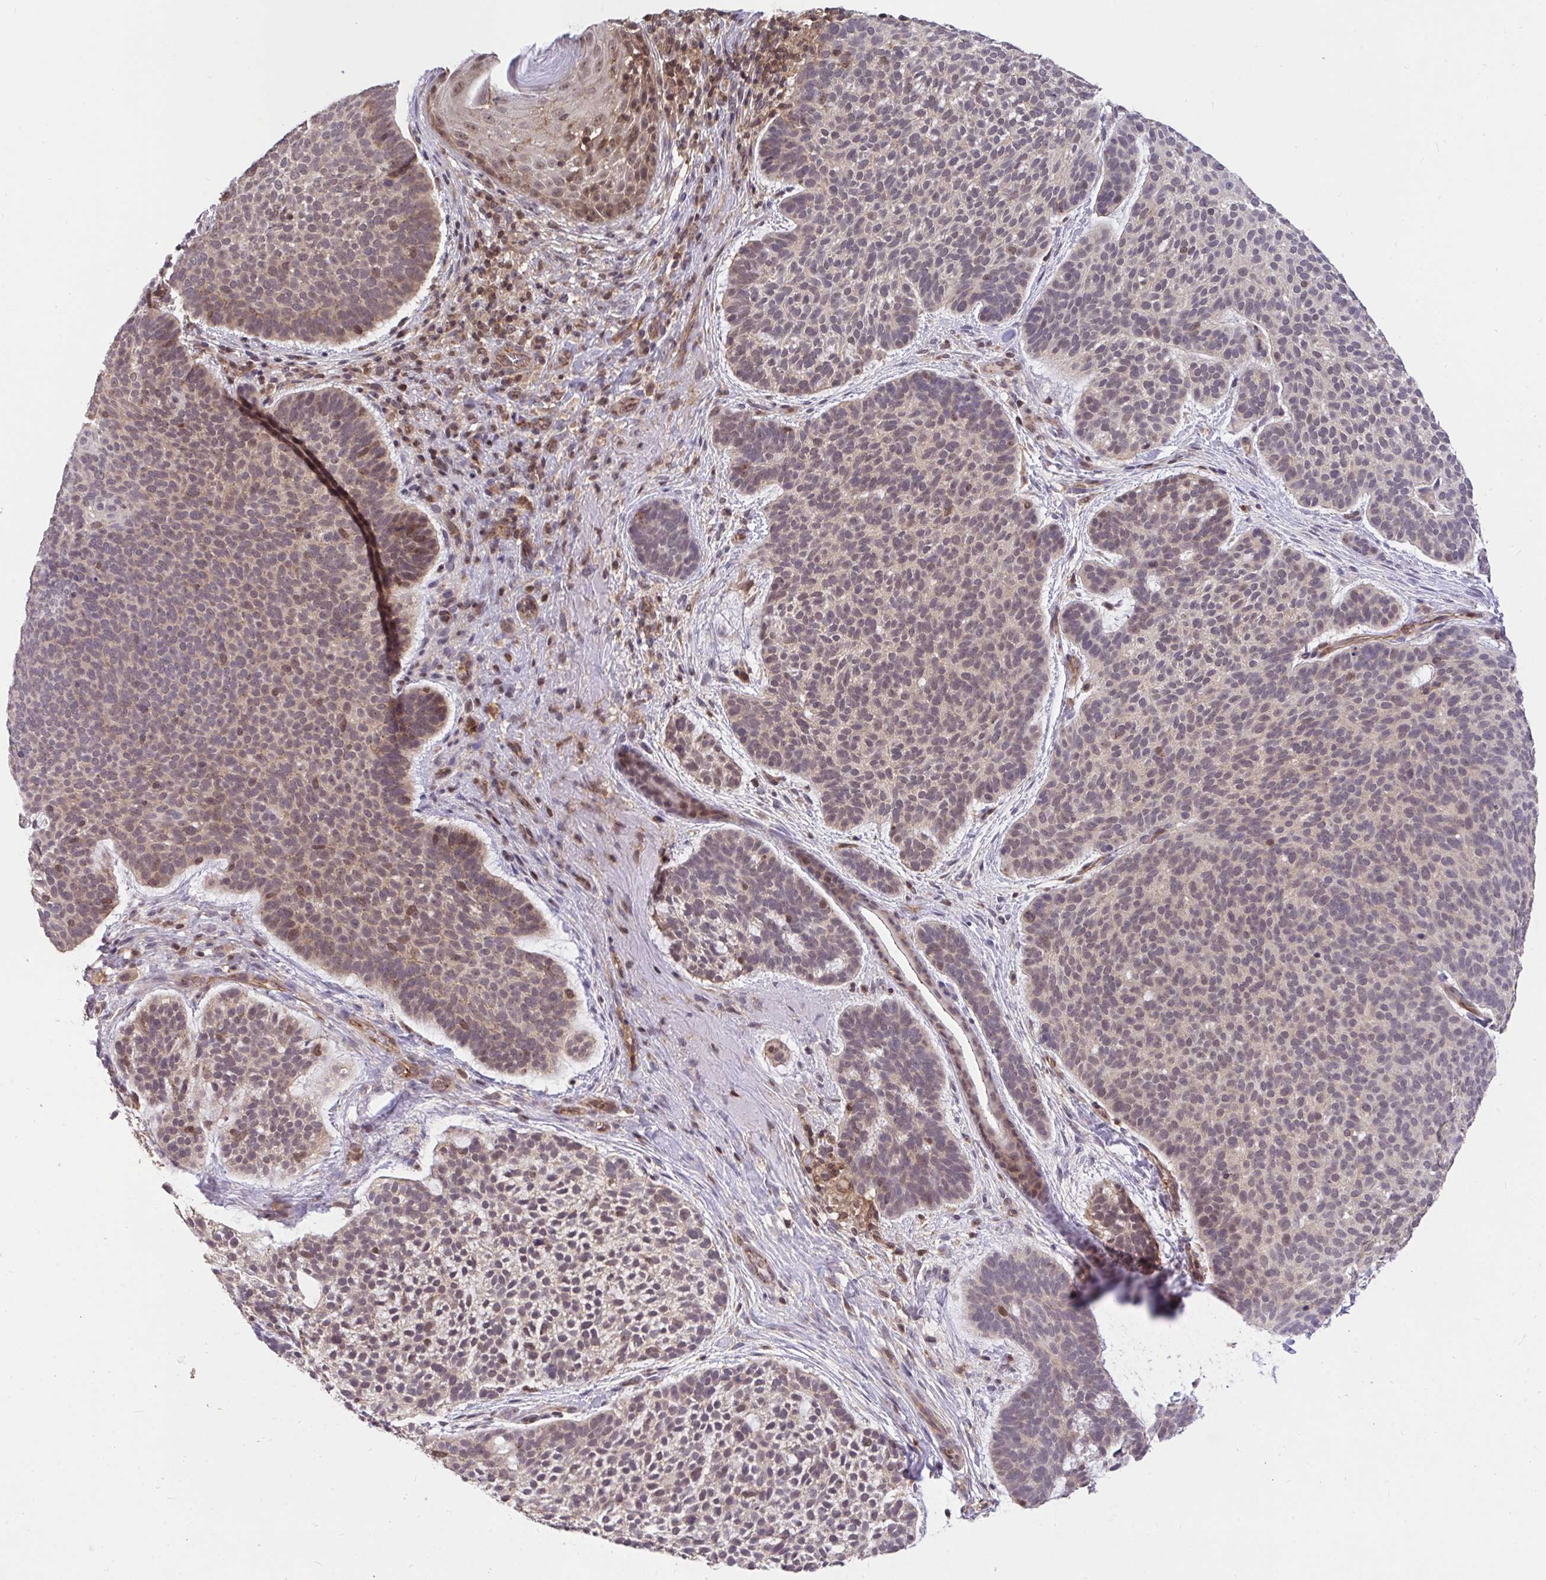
{"staining": {"intensity": "weak", "quantity": "<25%", "location": "cytoplasmic/membranous"}, "tissue": "skin cancer", "cell_type": "Tumor cells", "image_type": "cancer", "snomed": [{"axis": "morphology", "description": "Basal cell carcinoma"}, {"axis": "topography", "description": "Skin"}, {"axis": "topography", "description": "Skin of face"}], "caption": "A histopathology image of human skin basal cell carcinoma is negative for staining in tumor cells.", "gene": "PPP1CA", "patient": {"sex": "male", "age": 73}}